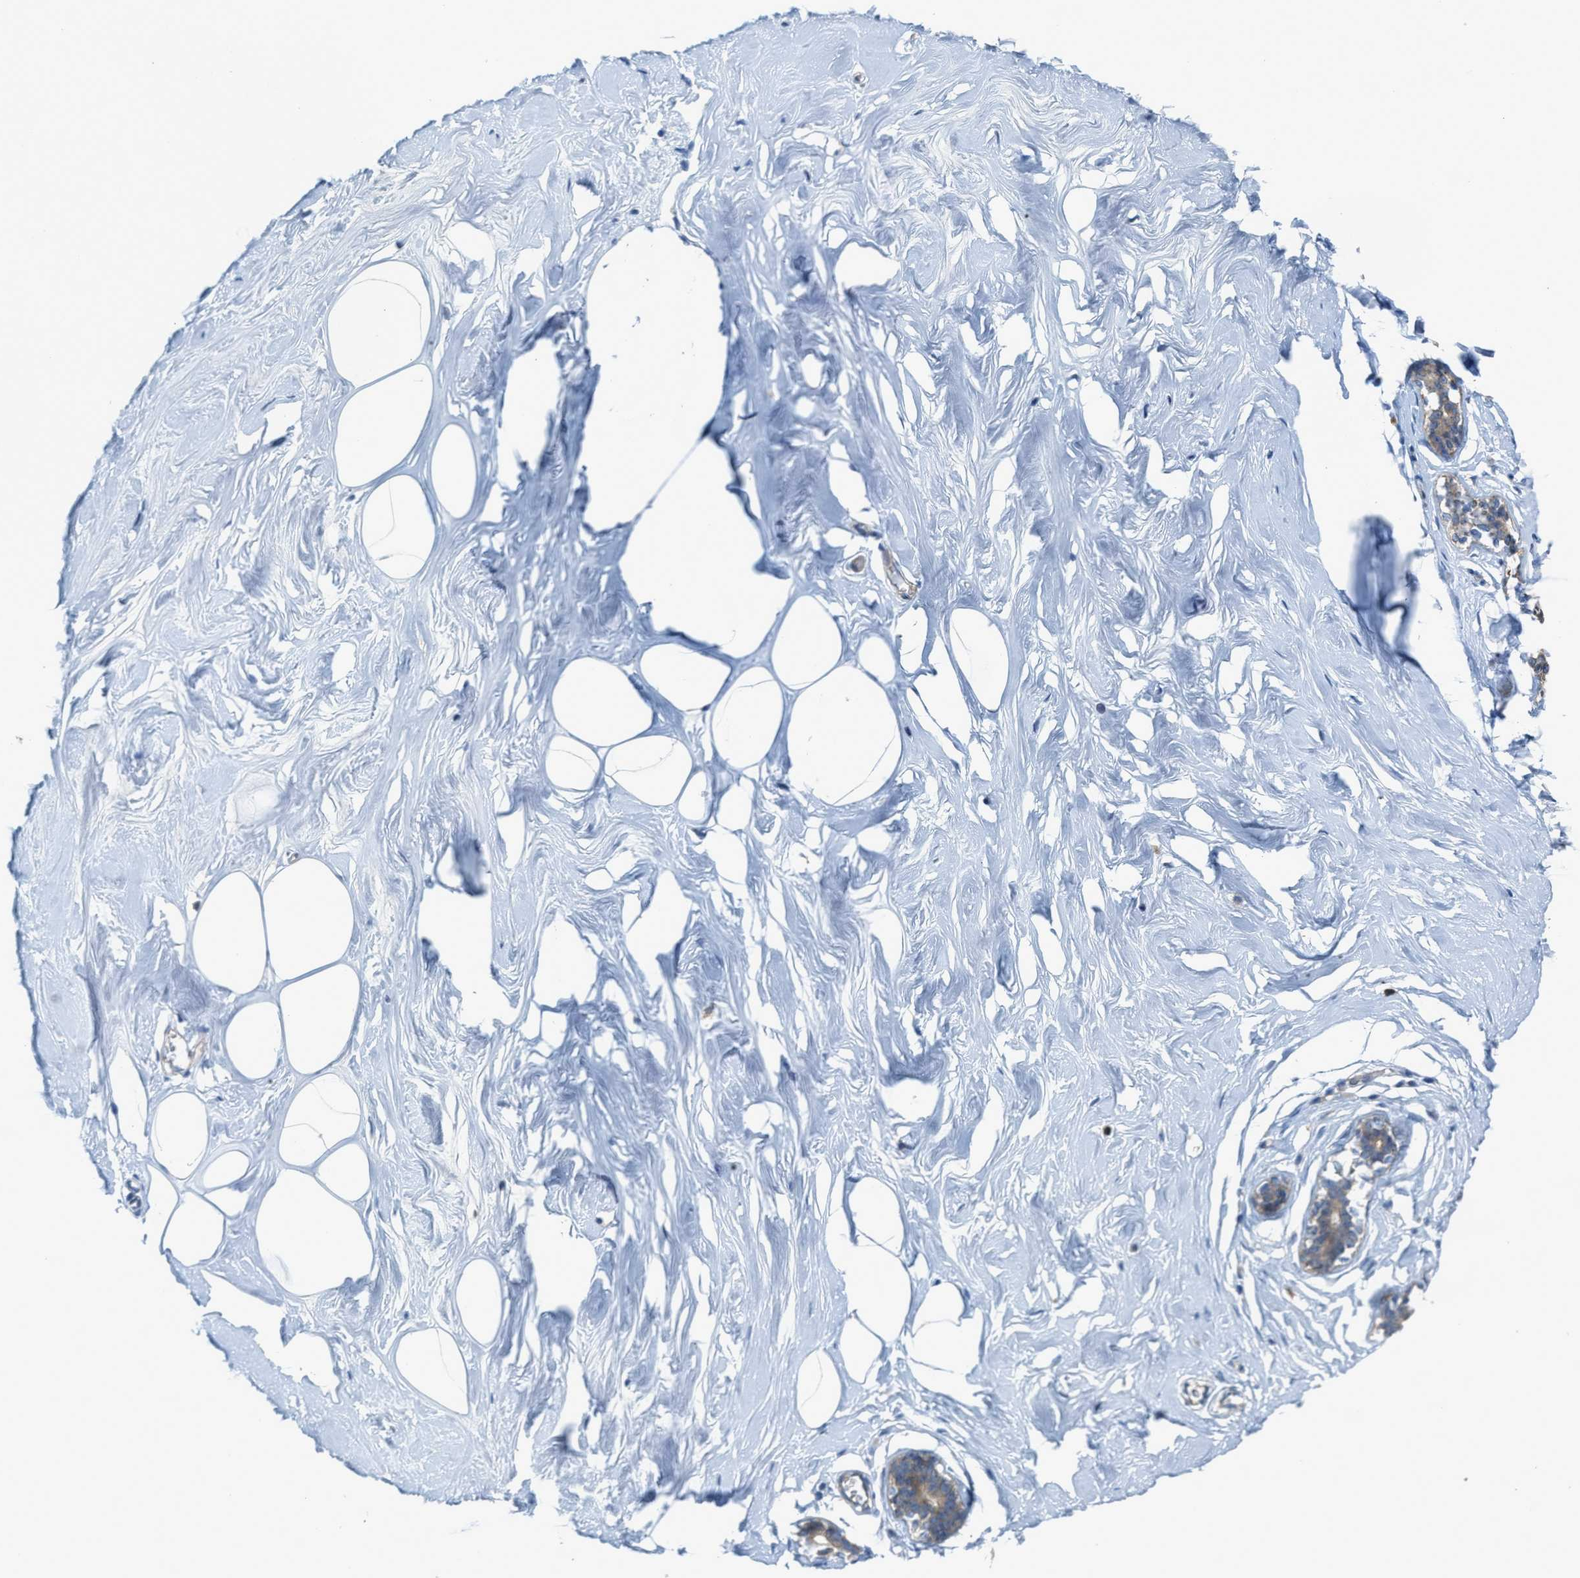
{"staining": {"intensity": "negative", "quantity": "none", "location": "none"}, "tissue": "adipose tissue", "cell_type": "Adipocytes", "image_type": "normal", "snomed": [{"axis": "morphology", "description": "Normal tissue, NOS"}, {"axis": "morphology", "description": "Fibrosis, NOS"}, {"axis": "topography", "description": "Breast"}, {"axis": "topography", "description": "Adipose tissue"}], "caption": "This image is of unremarkable adipose tissue stained with immunohistochemistry to label a protein in brown with the nuclei are counter-stained blue. There is no staining in adipocytes. The staining is performed using DAB (3,3'-diaminobenzidine) brown chromogen with nuclei counter-stained in using hematoxylin.", "gene": "KLHDC10", "patient": {"sex": "female", "age": 39}}